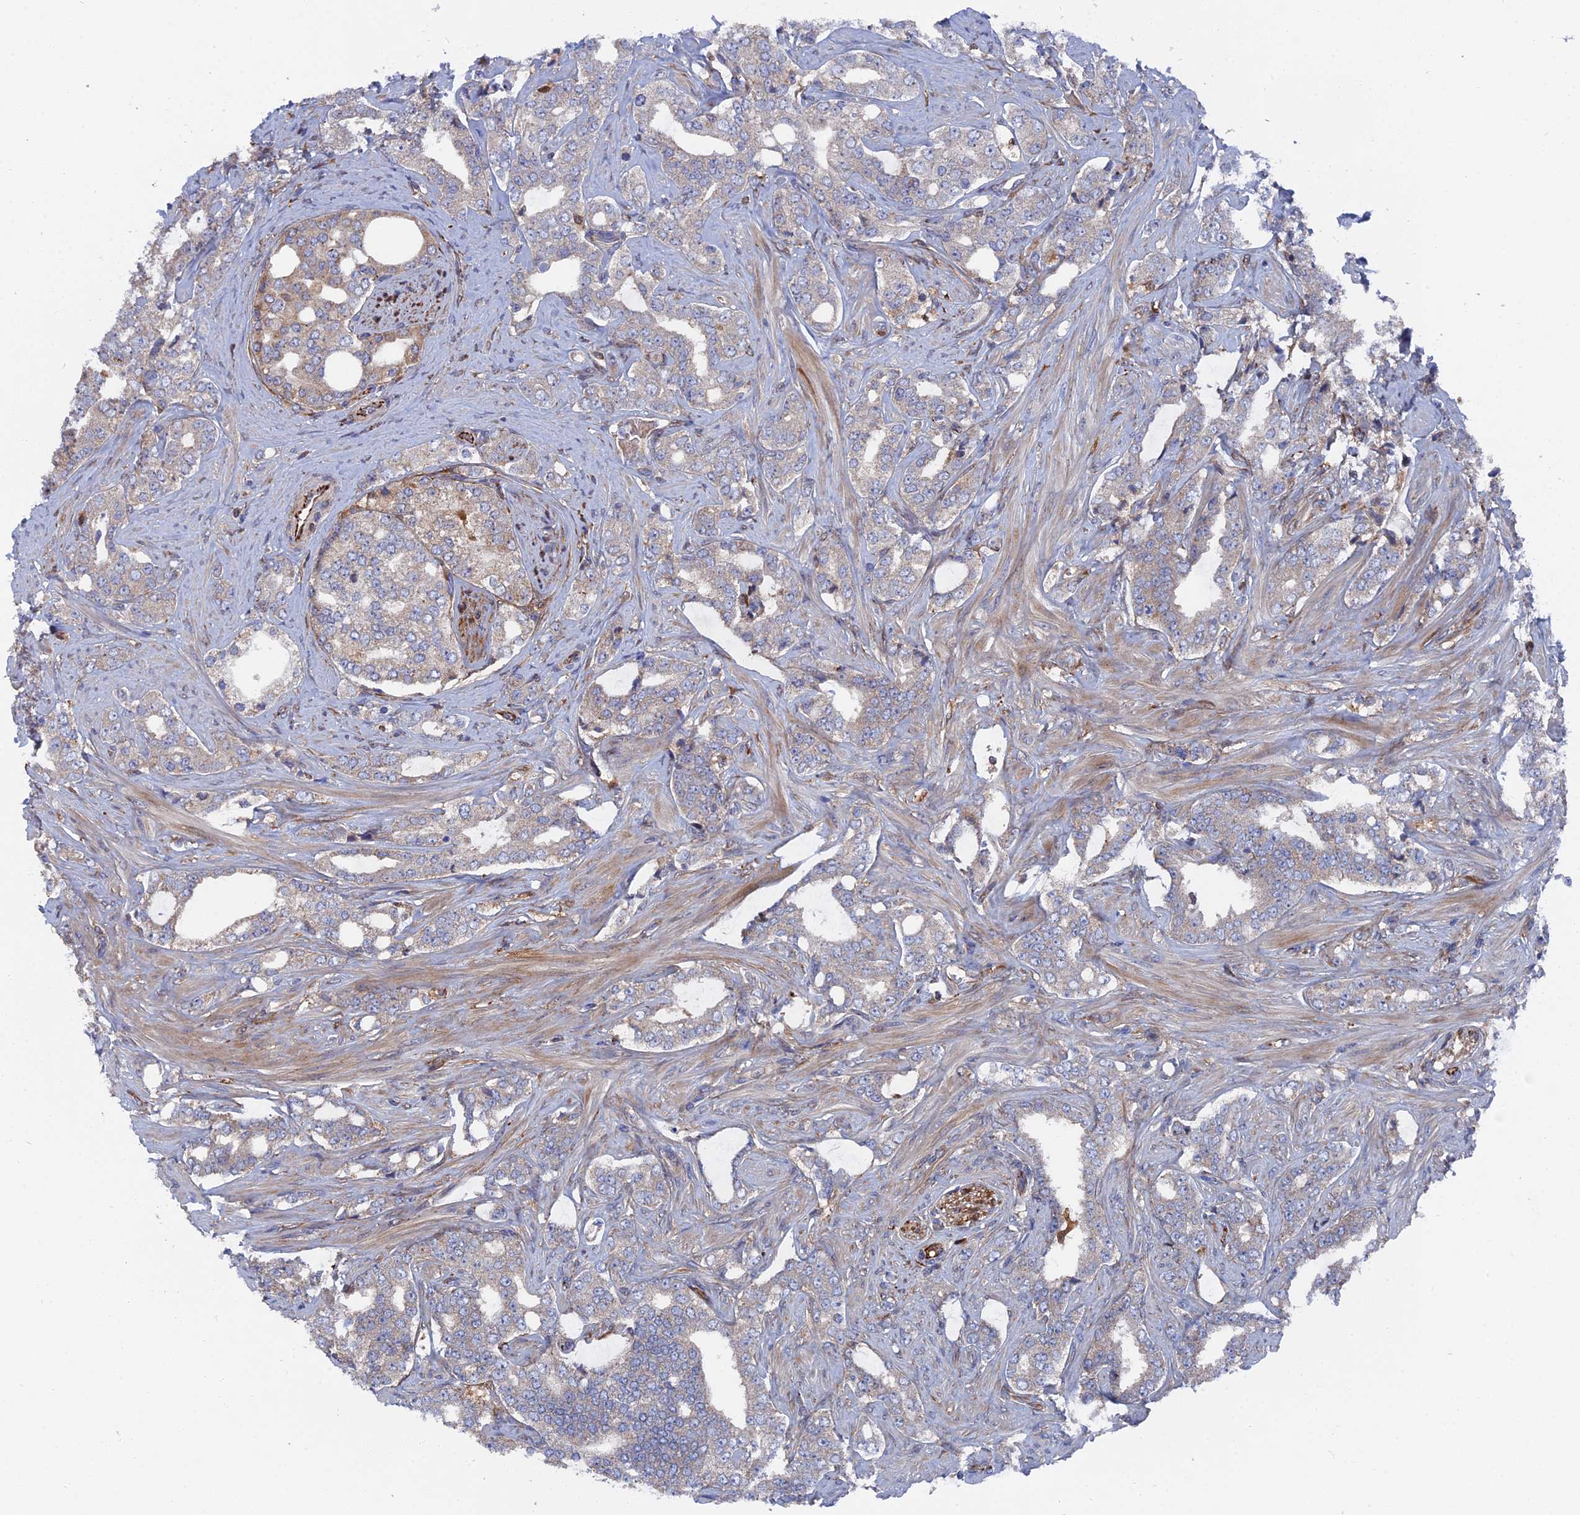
{"staining": {"intensity": "weak", "quantity": "<25%", "location": "cytoplasmic/membranous"}, "tissue": "prostate cancer", "cell_type": "Tumor cells", "image_type": "cancer", "snomed": [{"axis": "morphology", "description": "Adenocarcinoma, High grade"}, {"axis": "topography", "description": "Prostate"}], "caption": "IHC image of human prostate cancer (high-grade adenocarcinoma) stained for a protein (brown), which demonstrates no staining in tumor cells. (Immunohistochemistry, brightfield microscopy, high magnification).", "gene": "SMG9", "patient": {"sex": "male", "age": 64}}